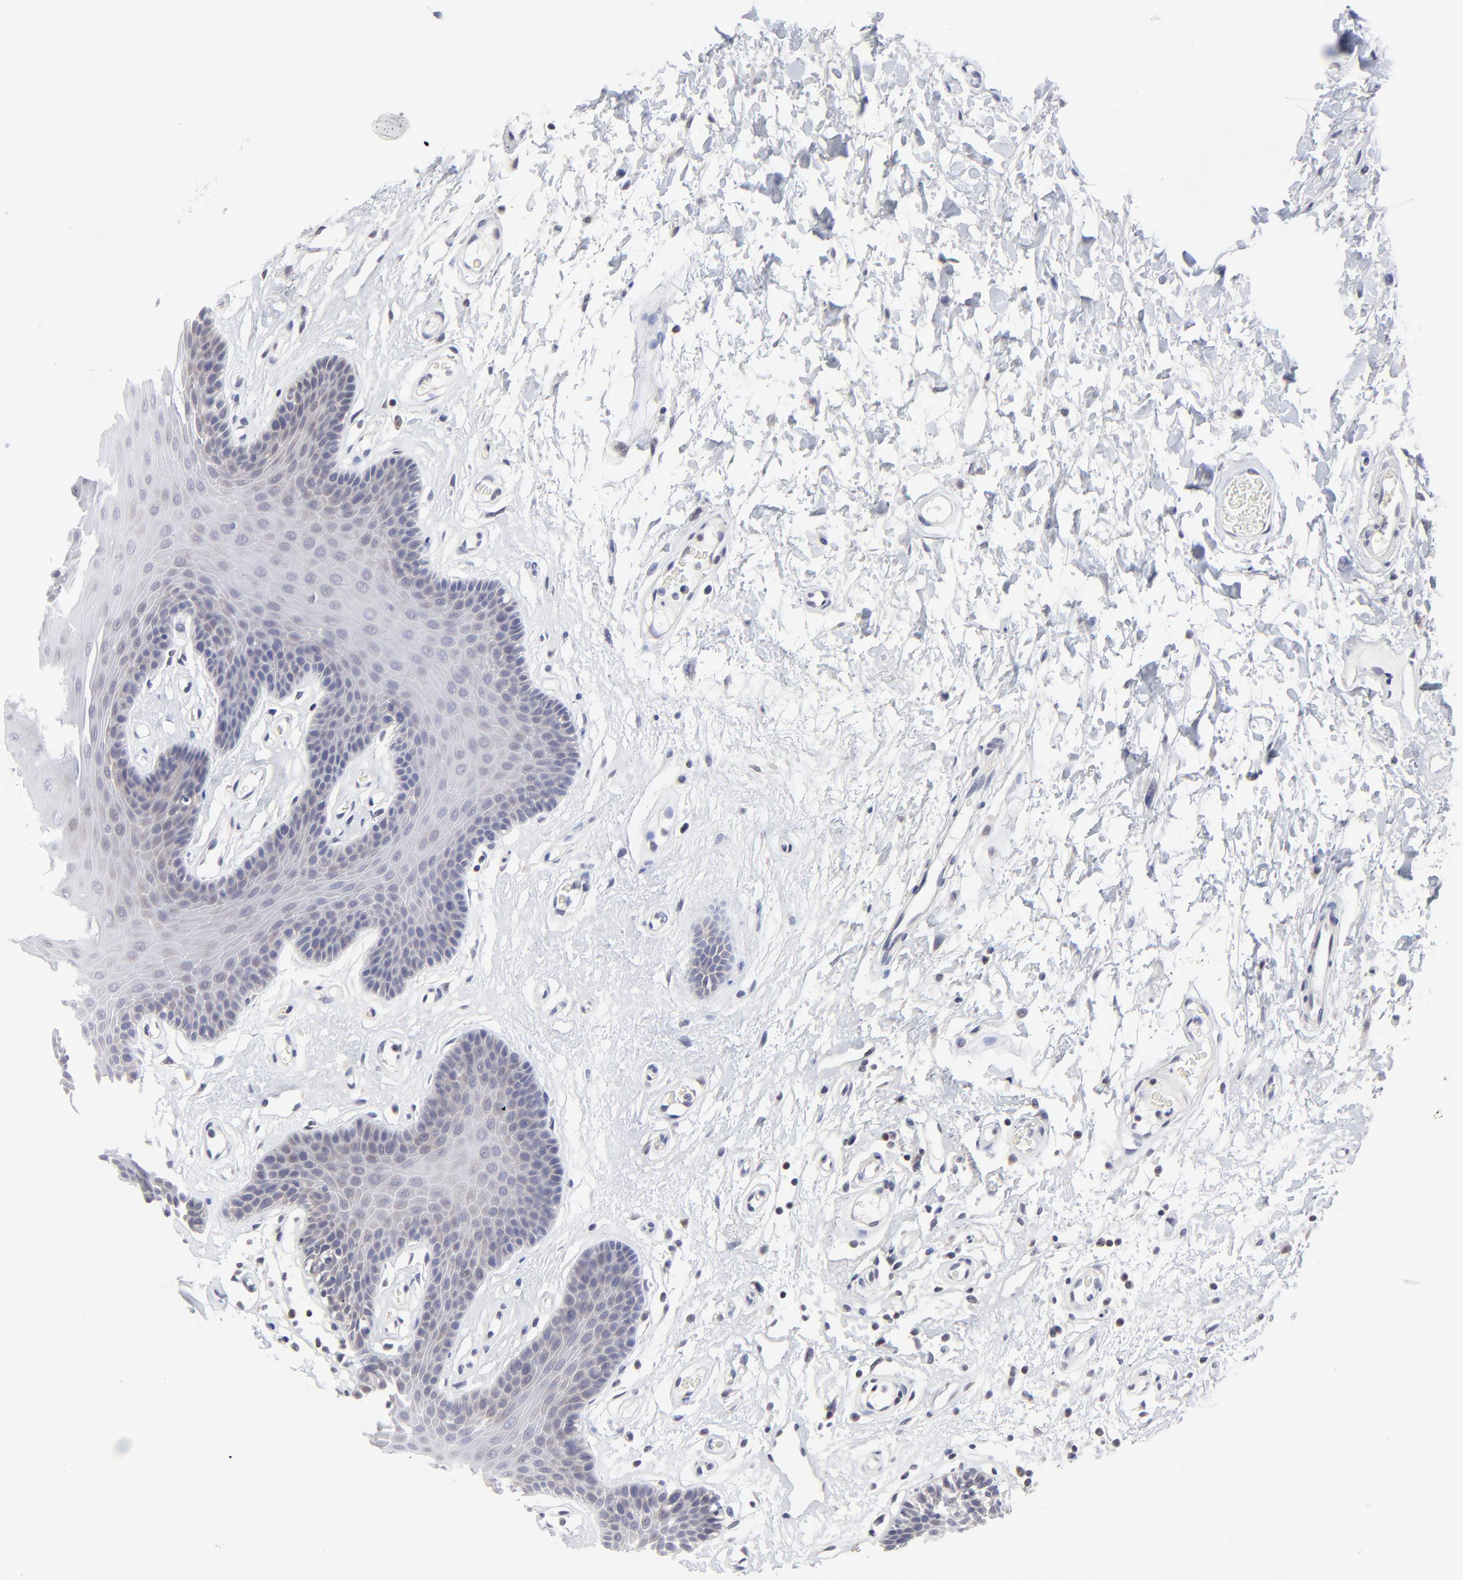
{"staining": {"intensity": "negative", "quantity": "none", "location": "none"}, "tissue": "oral mucosa", "cell_type": "Squamous epithelial cells", "image_type": "normal", "snomed": [{"axis": "morphology", "description": "Normal tissue, NOS"}, {"axis": "morphology", "description": "Squamous cell carcinoma, NOS"}, {"axis": "topography", "description": "Skeletal muscle"}, {"axis": "topography", "description": "Oral tissue"}, {"axis": "topography", "description": "Head-Neck"}], "caption": "Immunohistochemistry photomicrograph of unremarkable oral mucosa: oral mucosa stained with DAB (3,3'-diaminobenzidine) reveals no significant protein expression in squamous epithelial cells.", "gene": "FBXO8", "patient": {"sex": "male", "age": 71}}